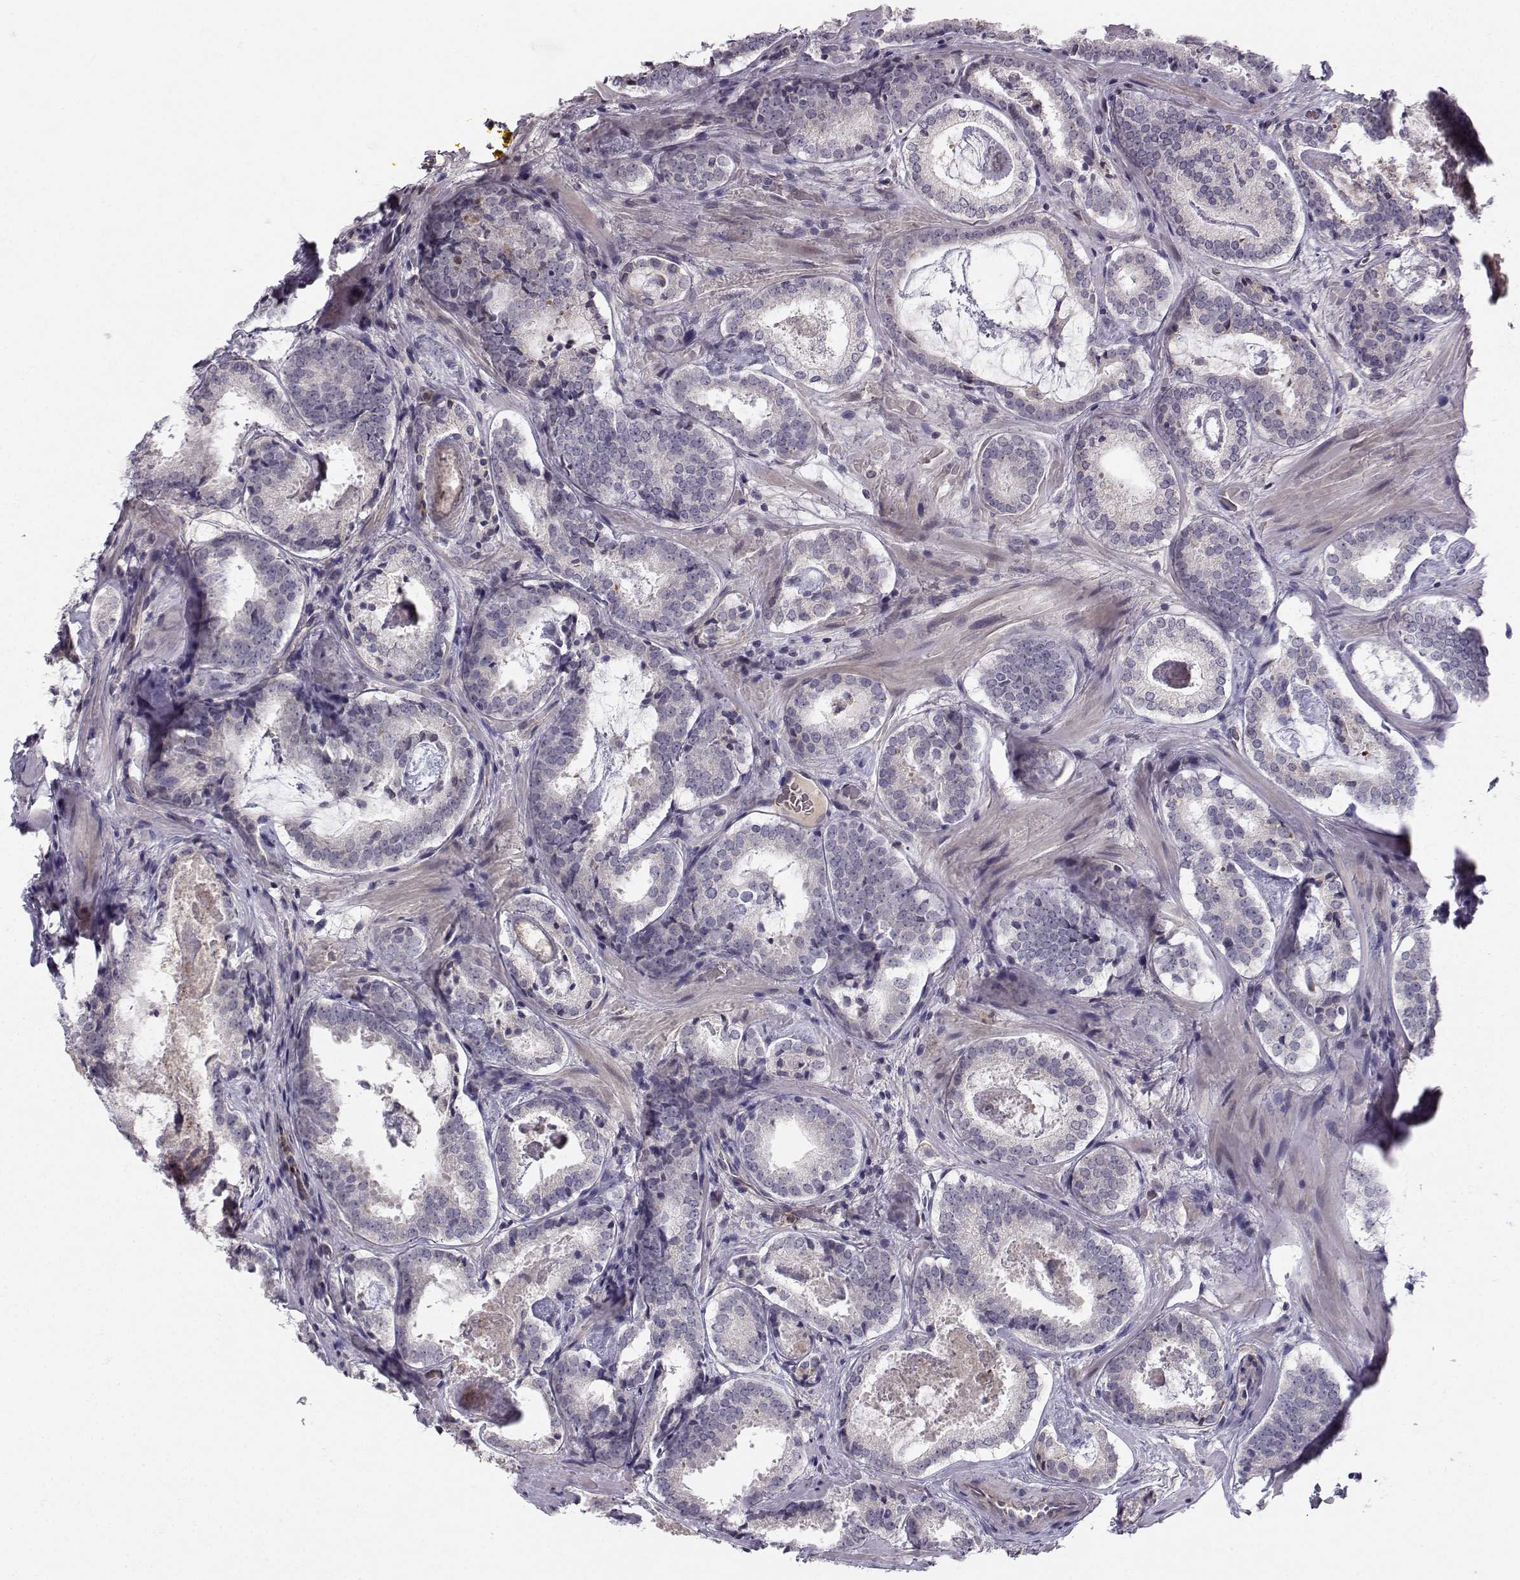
{"staining": {"intensity": "negative", "quantity": "none", "location": "none"}, "tissue": "prostate cancer", "cell_type": "Tumor cells", "image_type": "cancer", "snomed": [{"axis": "morphology", "description": "Adenocarcinoma, NOS"}, {"axis": "morphology", "description": "Adenocarcinoma, High grade"}, {"axis": "topography", "description": "Prostate"}], "caption": "Protein analysis of adenocarcinoma (prostate) exhibits no significant expression in tumor cells.", "gene": "OPRD1", "patient": {"sex": "male", "age": 62}}